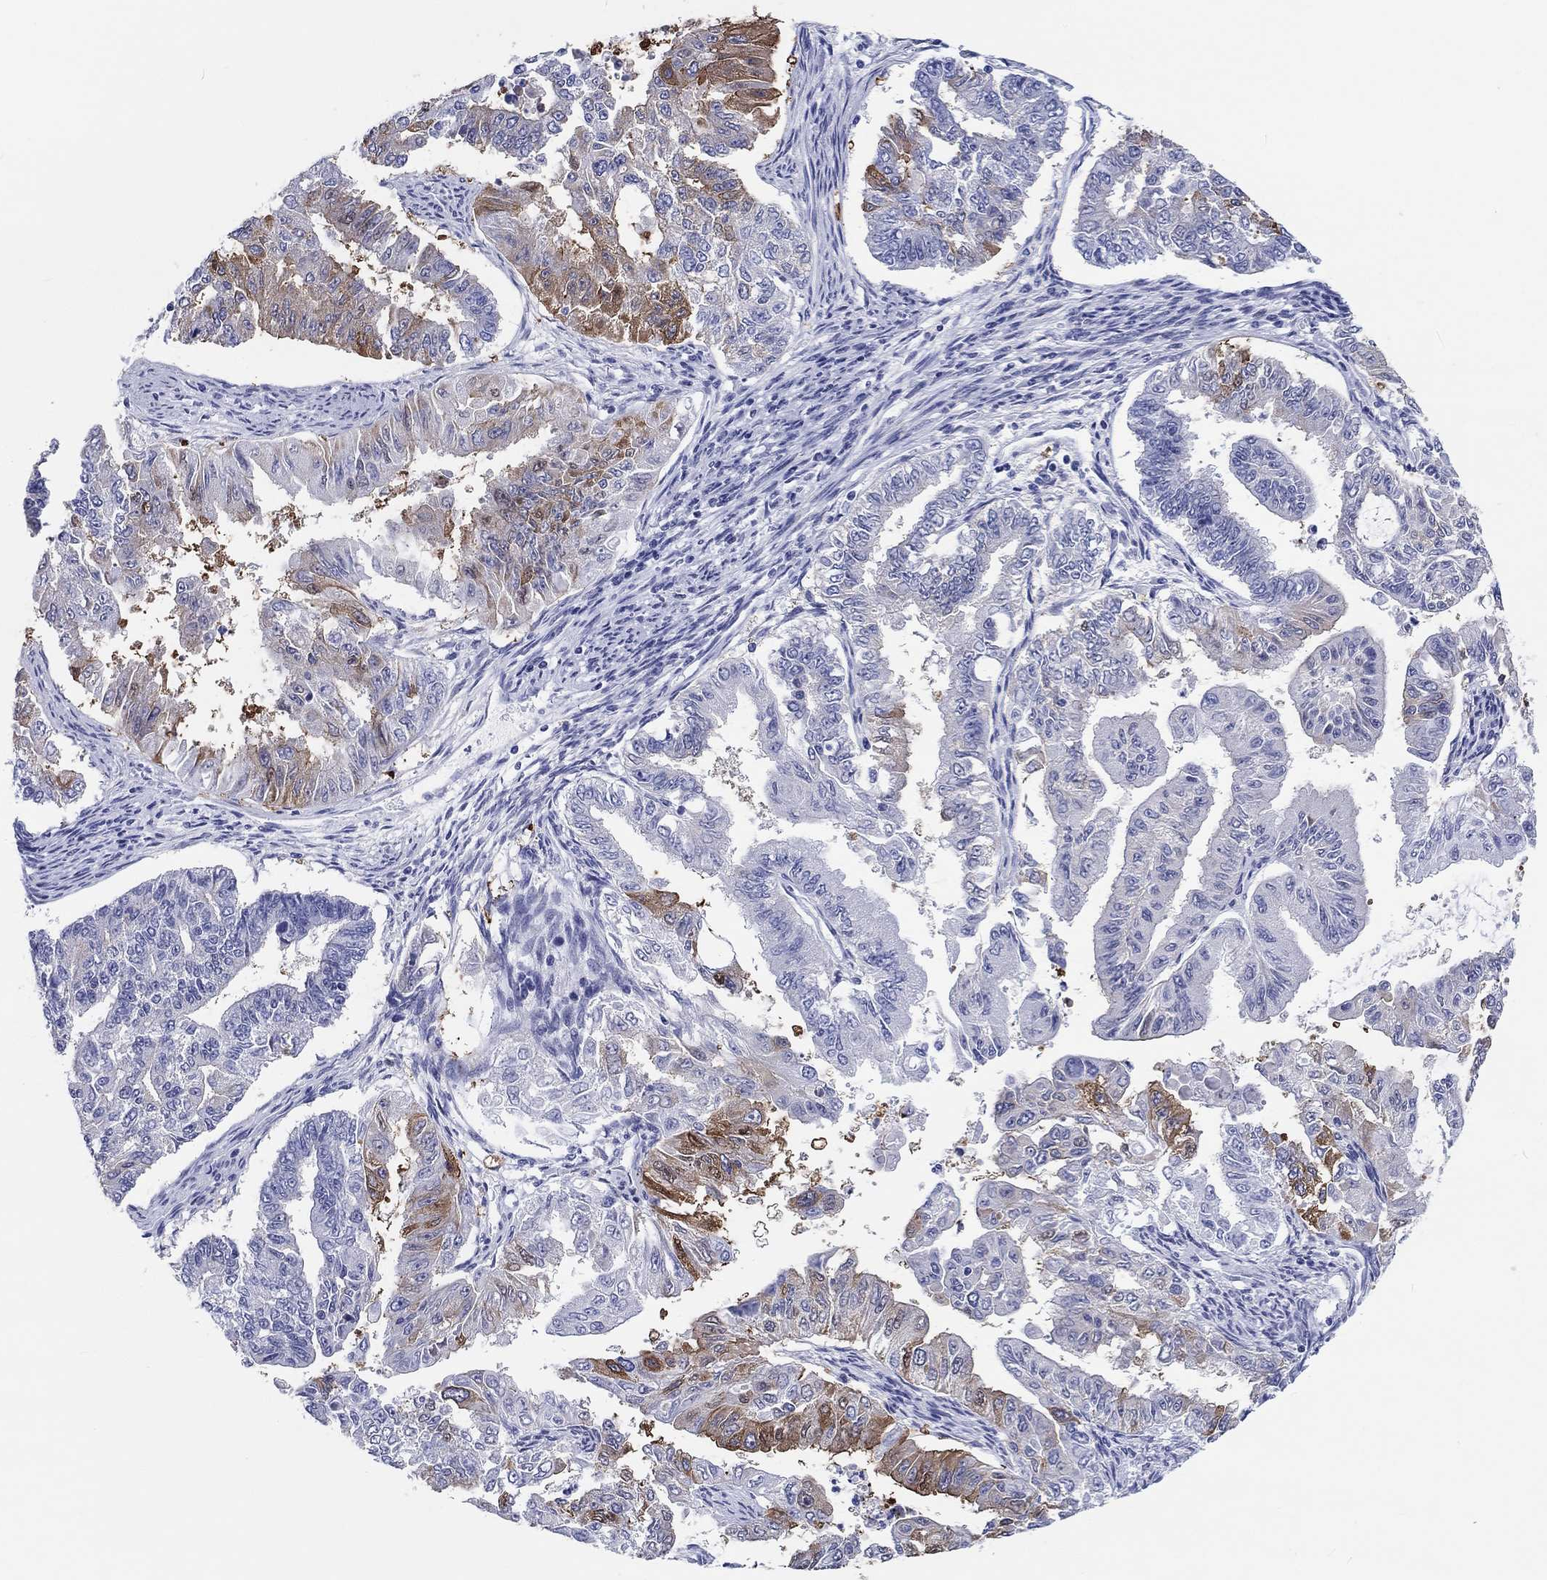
{"staining": {"intensity": "strong", "quantity": "<25%", "location": "cytoplasmic/membranous"}, "tissue": "endometrial cancer", "cell_type": "Tumor cells", "image_type": "cancer", "snomed": [{"axis": "morphology", "description": "Adenocarcinoma, NOS"}, {"axis": "topography", "description": "Uterus"}], "caption": "The photomicrograph displays immunohistochemical staining of endometrial adenocarcinoma. There is strong cytoplasmic/membranous staining is identified in about <25% of tumor cells.", "gene": "H1-1", "patient": {"sex": "female", "age": 59}}